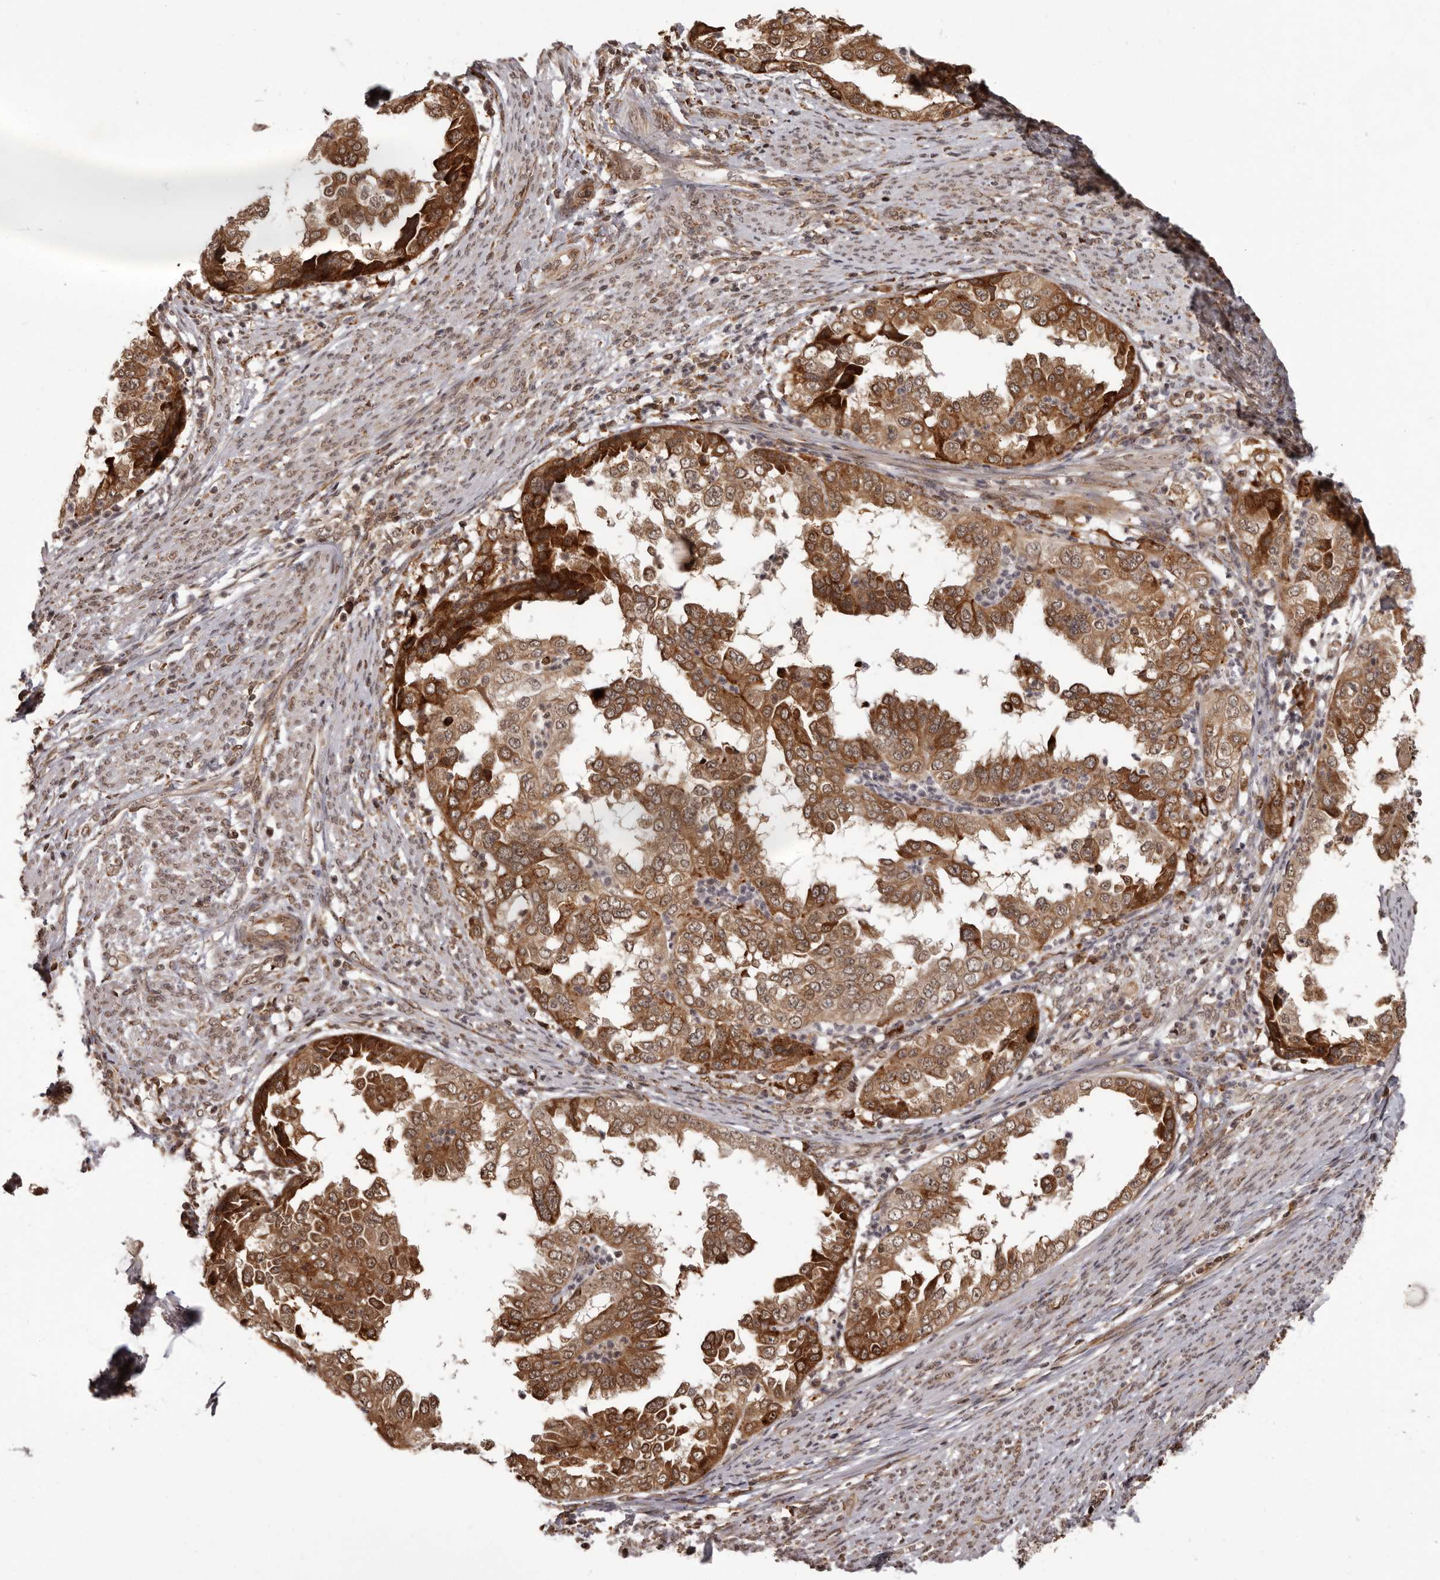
{"staining": {"intensity": "strong", "quantity": ">75%", "location": "cytoplasmic/membranous,nuclear"}, "tissue": "endometrial cancer", "cell_type": "Tumor cells", "image_type": "cancer", "snomed": [{"axis": "morphology", "description": "Adenocarcinoma, NOS"}, {"axis": "topography", "description": "Endometrium"}], "caption": "Endometrial cancer was stained to show a protein in brown. There is high levels of strong cytoplasmic/membranous and nuclear positivity in about >75% of tumor cells. Using DAB (brown) and hematoxylin (blue) stains, captured at high magnification using brightfield microscopy.", "gene": "IL32", "patient": {"sex": "female", "age": 85}}